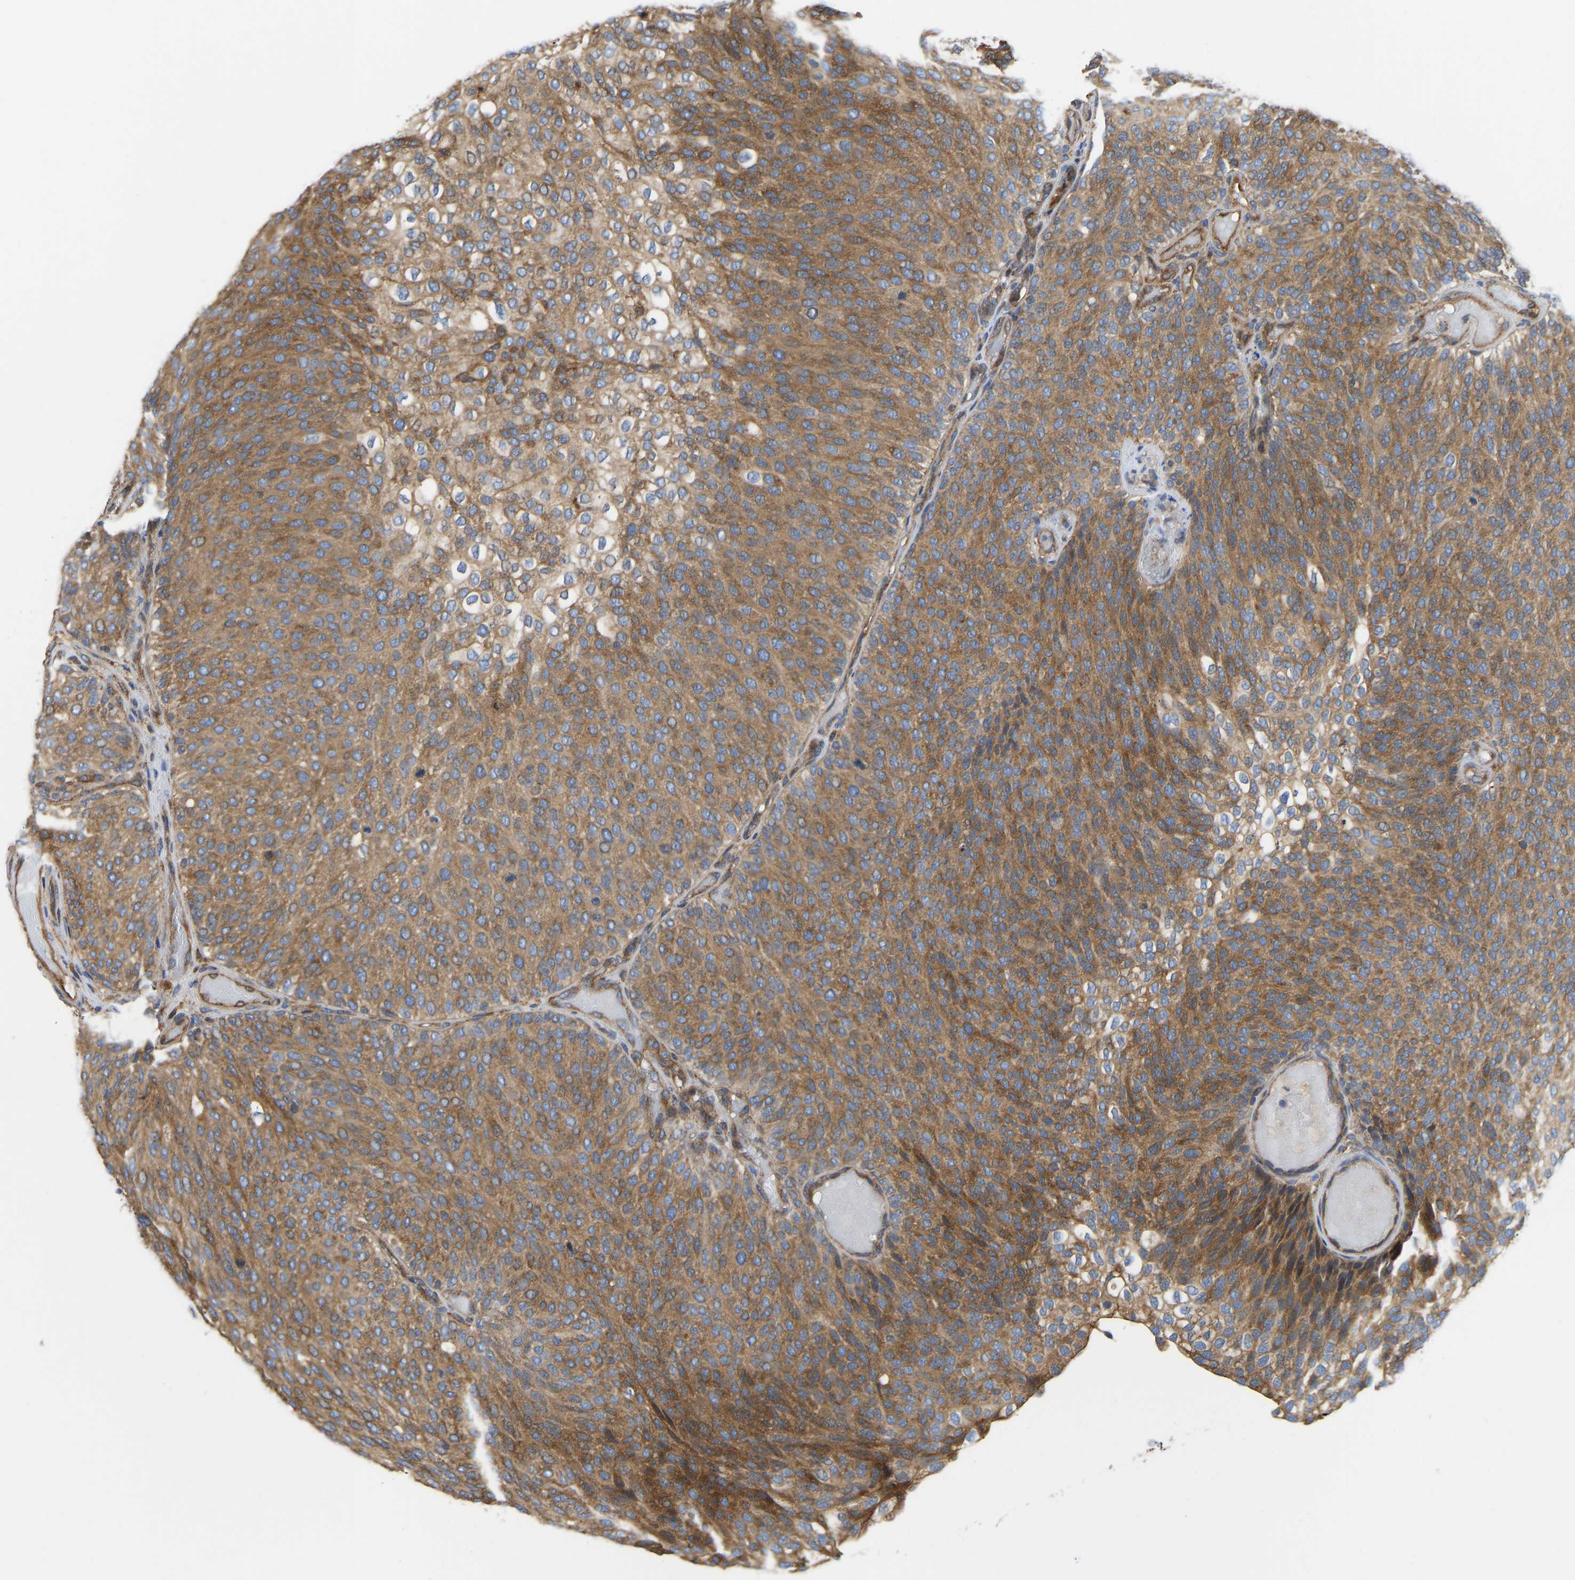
{"staining": {"intensity": "moderate", "quantity": ">75%", "location": "cytoplasmic/membranous"}, "tissue": "urothelial cancer", "cell_type": "Tumor cells", "image_type": "cancer", "snomed": [{"axis": "morphology", "description": "Urothelial carcinoma, Low grade"}, {"axis": "topography", "description": "Urinary bladder"}], "caption": "Low-grade urothelial carcinoma stained for a protein reveals moderate cytoplasmic/membranous positivity in tumor cells. Using DAB (3,3'-diaminobenzidine) (brown) and hematoxylin (blue) stains, captured at high magnification using brightfield microscopy.", "gene": "FLNB", "patient": {"sex": "male", "age": 78}}